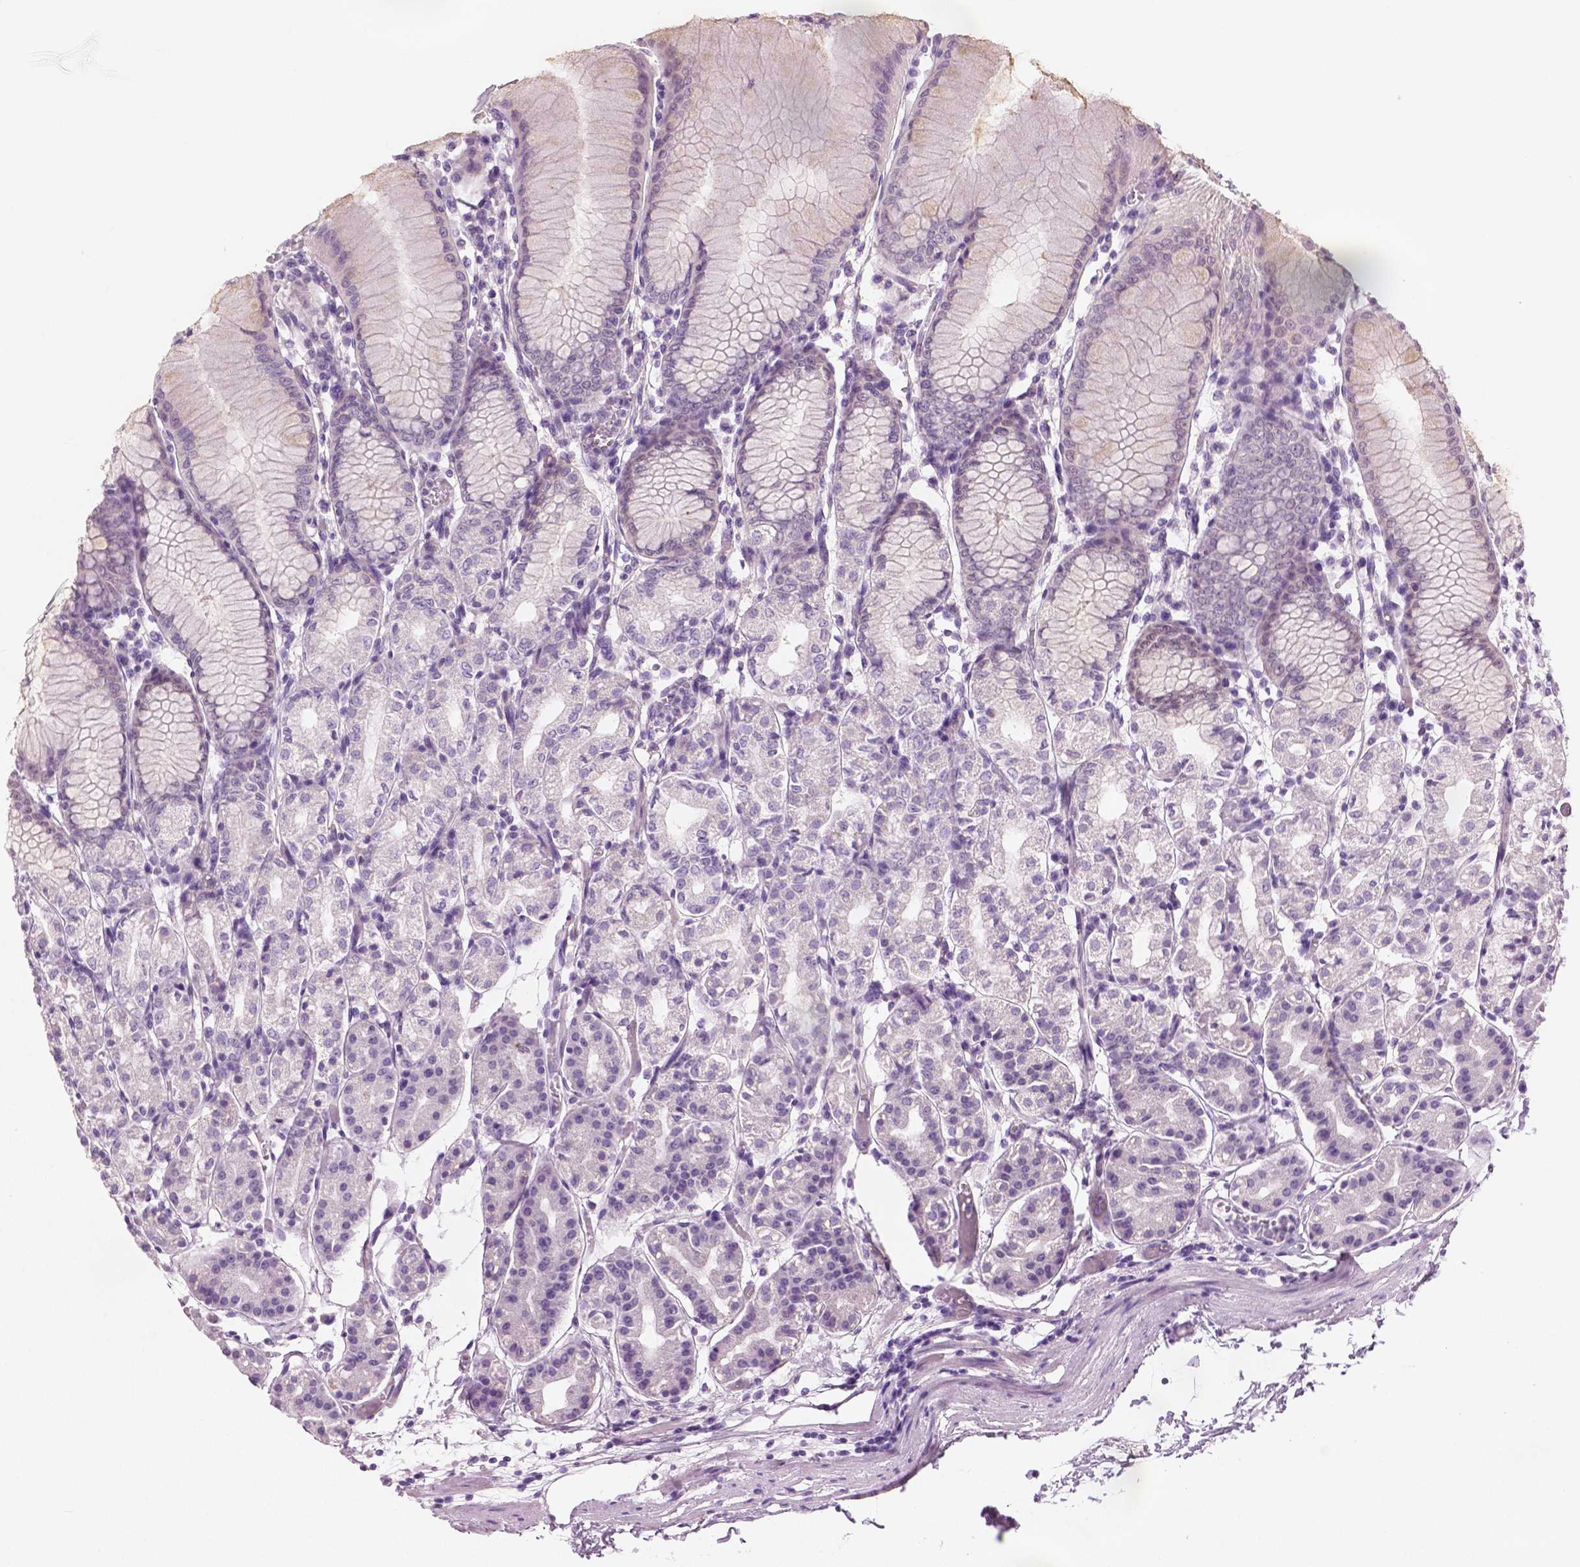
{"staining": {"intensity": "negative", "quantity": "none", "location": "none"}, "tissue": "stomach", "cell_type": "Glandular cells", "image_type": "normal", "snomed": [{"axis": "morphology", "description": "Normal tissue, NOS"}, {"axis": "topography", "description": "Stomach"}], "caption": "Immunohistochemical staining of normal human stomach shows no significant staining in glandular cells.", "gene": "GALM", "patient": {"sex": "female", "age": 57}}